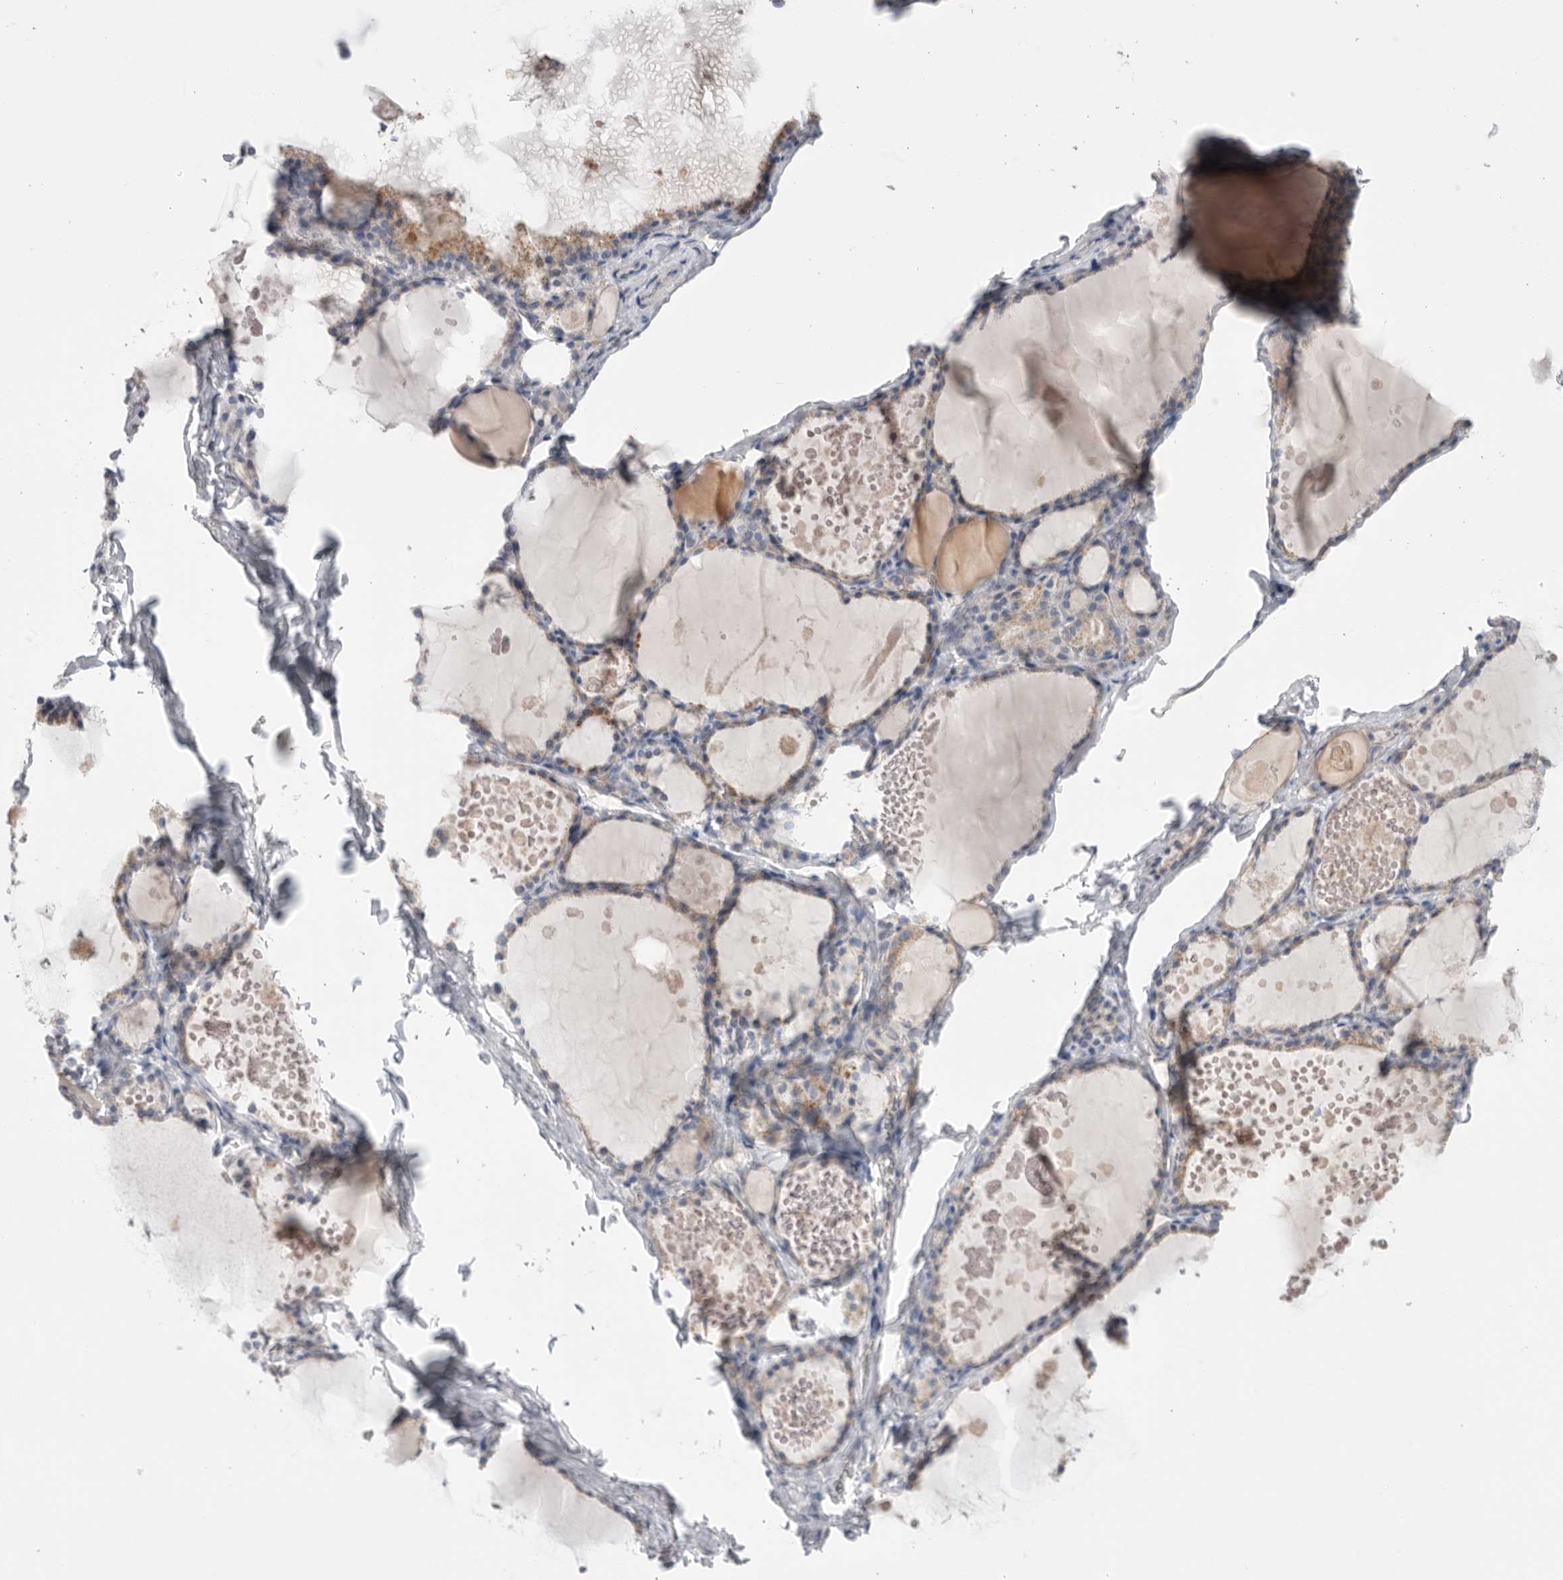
{"staining": {"intensity": "weak", "quantity": "<25%", "location": "cytoplasmic/membranous"}, "tissue": "thyroid gland", "cell_type": "Glandular cells", "image_type": "normal", "snomed": [{"axis": "morphology", "description": "Normal tissue, NOS"}, {"axis": "topography", "description": "Thyroid gland"}], "caption": "This is a photomicrograph of immunohistochemistry staining of unremarkable thyroid gland, which shows no expression in glandular cells. The staining was performed using DAB to visualize the protein expression in brown, while the nuclei were stained in blue with hematoxylin (Magnification: 20x).", "gene": "CCDC126", "patient": {"sex": "male", "age": 56}}